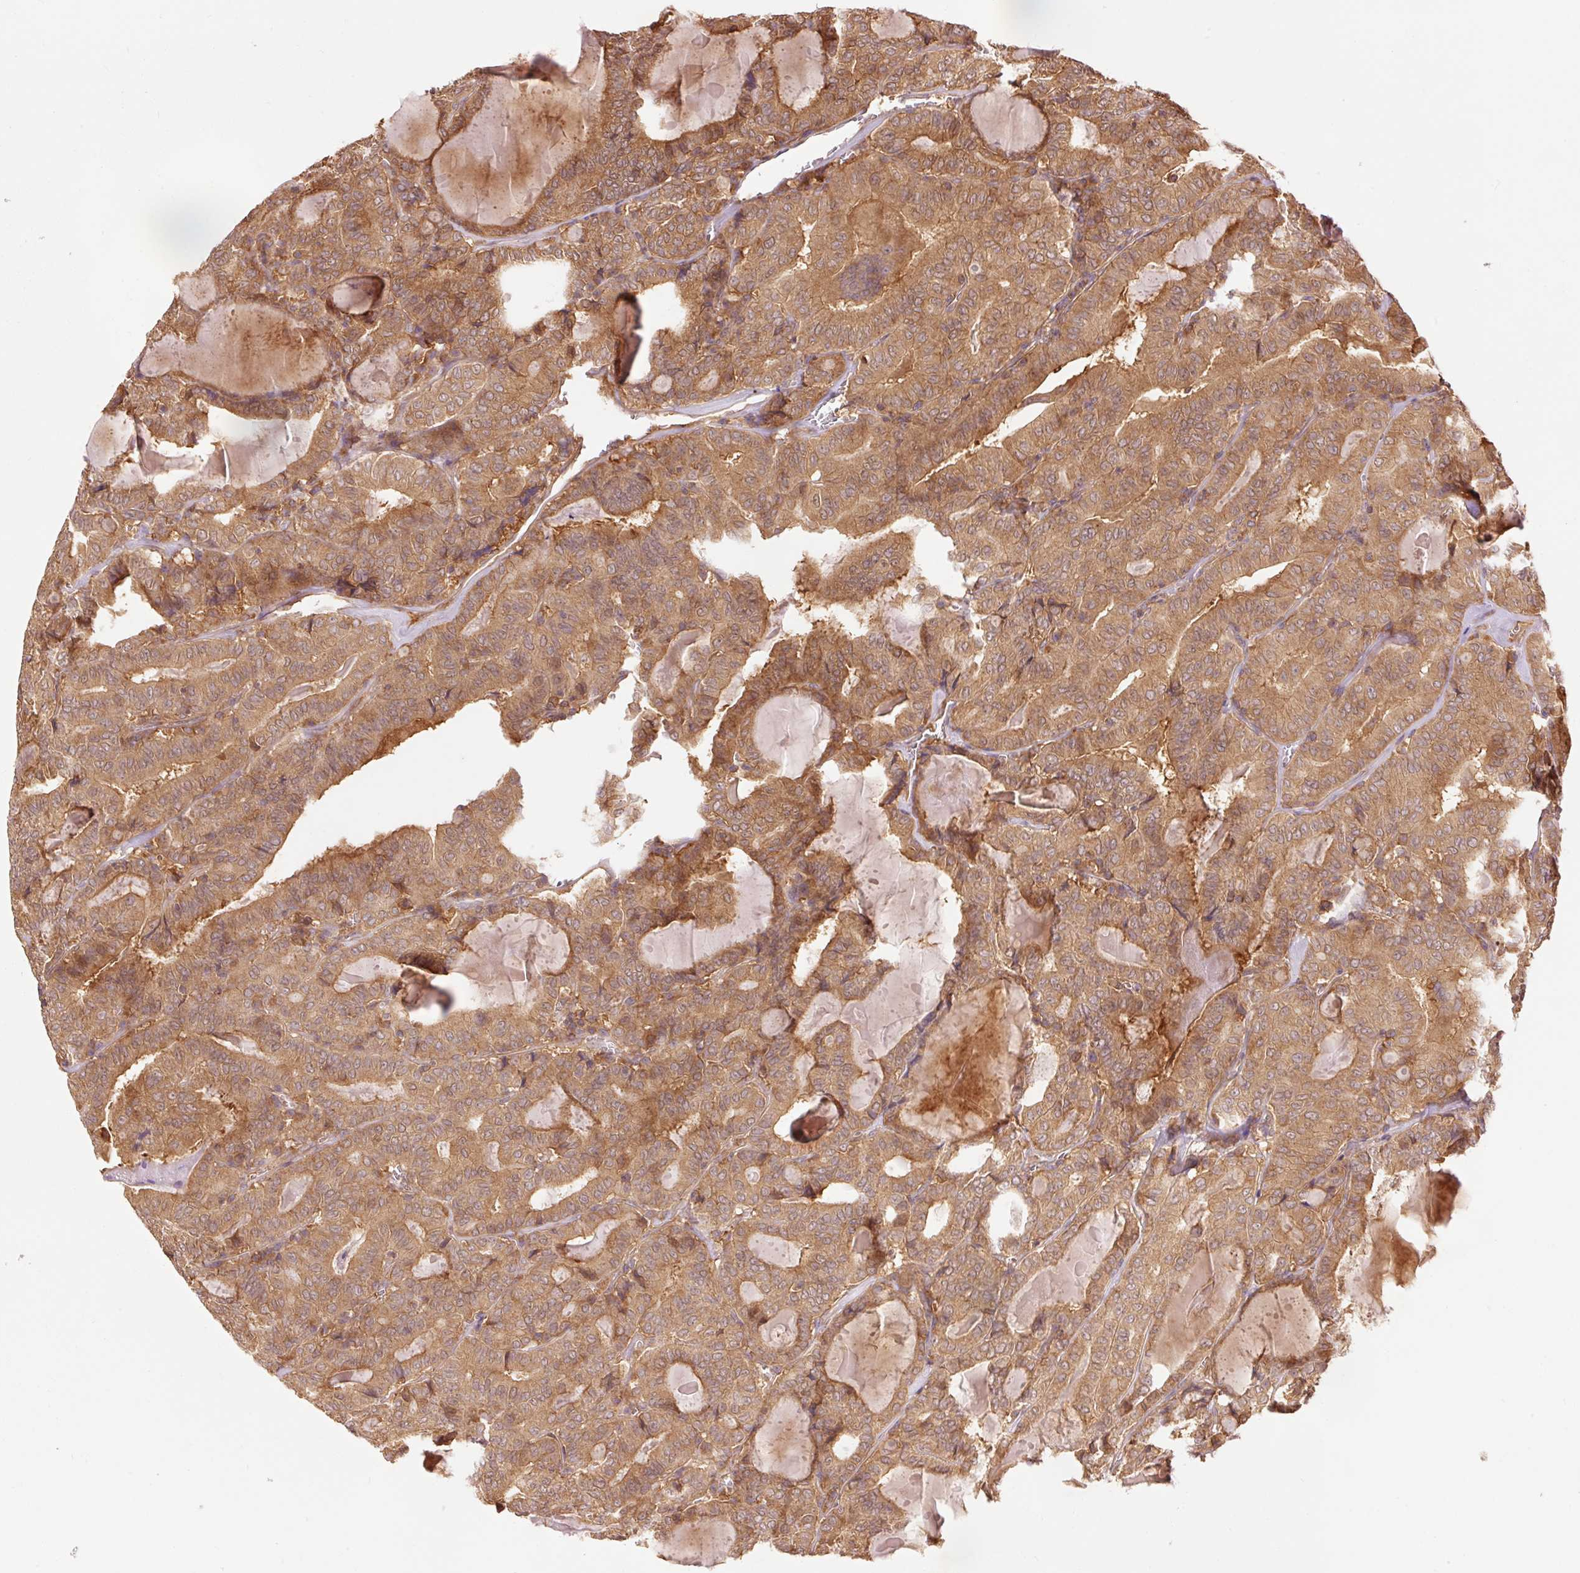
{"staining": {"intensity": "moderate", "quantity": ">75%", "location": "cytoplasmic/membranous"}, "tissue": "thyroid cancer", "cell_type": "Tumor cells", "image_type": "cancer", "snomed": [{"axis": "morphology", "description": "Papillary adenocarcinoma, NOS"}, {"axis": "topography", "description": "Thyroid gland"}], "caption": "Immunohistochemistry (IHC) (DAB) staining of papillary adenocarcinoma (thyroid) displays moderate cytoplasmic/membranous protein positivity in about >75% of tumor cells.", "gene": "PDAP1", "patient": {"sex": "female", "age": 72}}